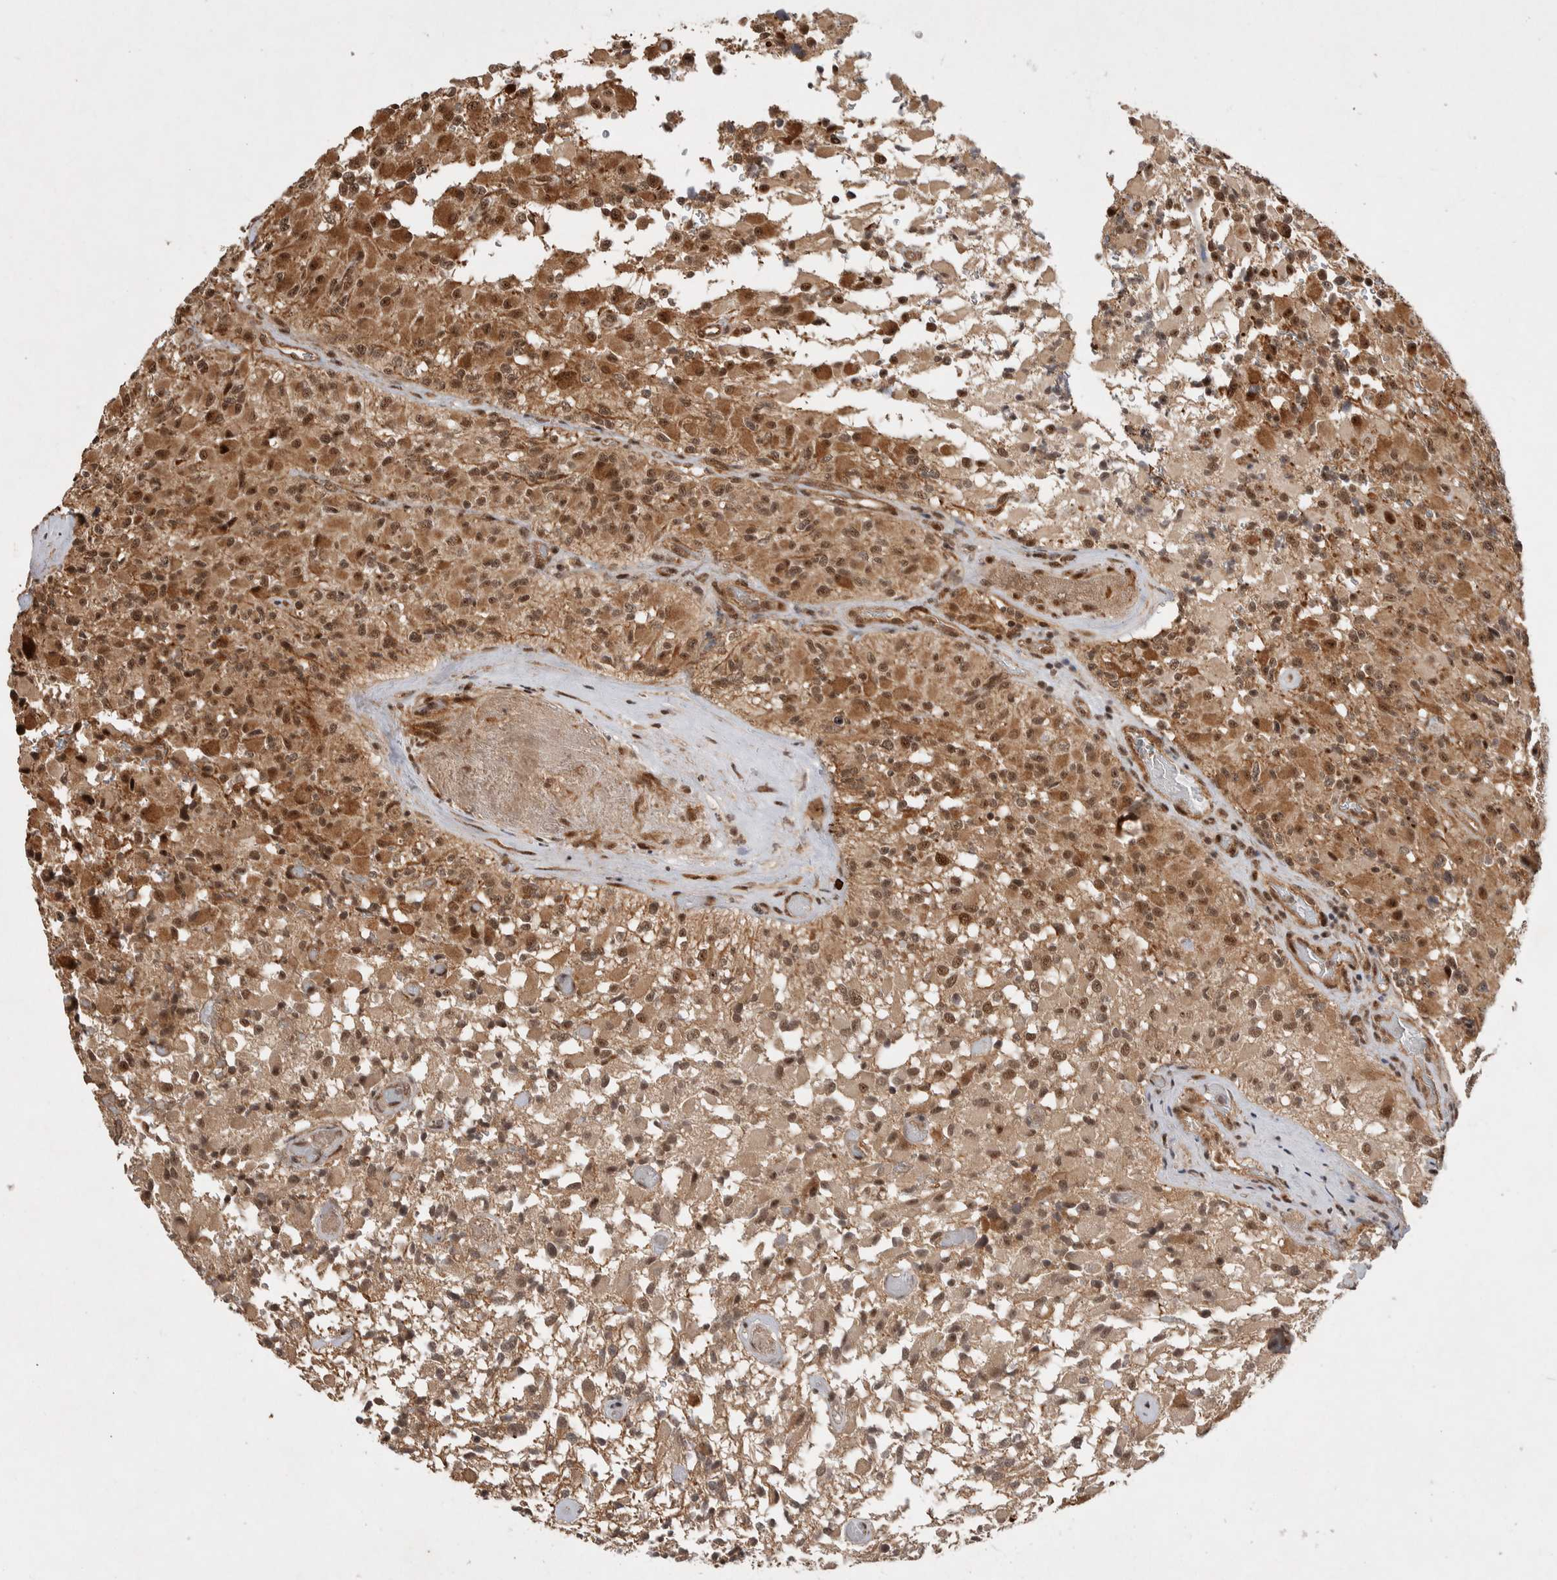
{"staining": {"intensity": "moderate", "quantity": ">75%", "location": "cytoplasmic/membranous,nuclear"}, "tissue": "glioma", "cell_type": "Tumor cells", "image_type": "cancer", "snomed": [{"axis": "morphology", "description": "Glioma, malignant, High grade"}, {"axis": "topography", "description": "Brain"}], "caption": "This is an image of IHC staining of malignant glioma (high-grade), which shows moderate positivity in the cytoplasmic/membranous and nuclear of tumor cells.", "gene": "TOR1B", "patient": {"sex": "male", "age": 71}}